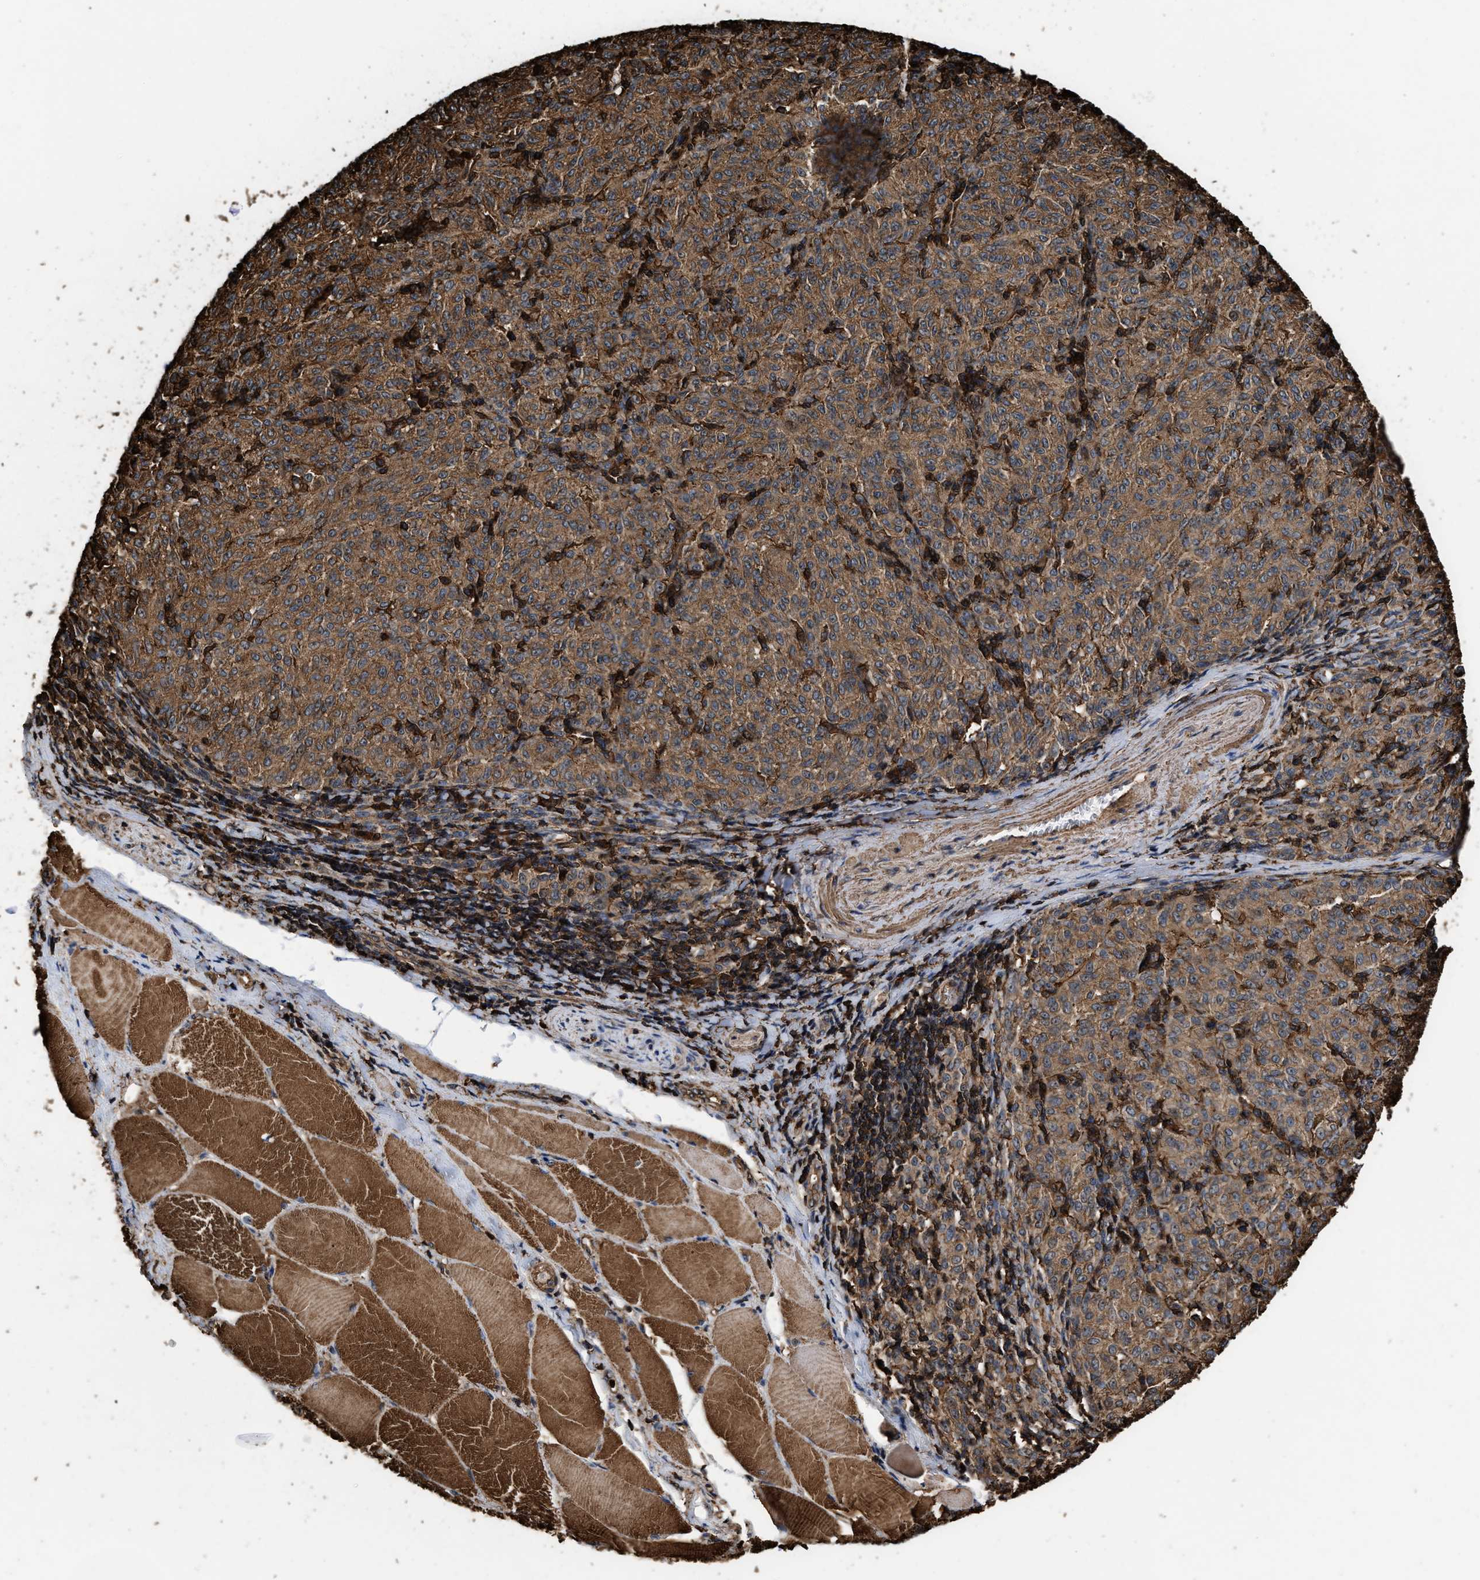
{"staining": {"intensity": "moderate", "quantity": ">75%", "location": "cytoplasmic/membranous"}, "tissue": "melanoma", "cell_type": "Tumor cells", "image_type": "cancer", "snomed": [{"axis": "morphology", "description": "Malignant melanoma, NOS"}, {"axis": "topography", "description": "Skin"}], "caption": "A brown stain highlights moderate cytoplasmic/membranous expression of a protein in malignant melanoma tumor cells. (Brightfield microscopy of DAB IHC at high magnification).", "gene": "KBTBD2", "patient": {"sex": "female", "age": 72}}